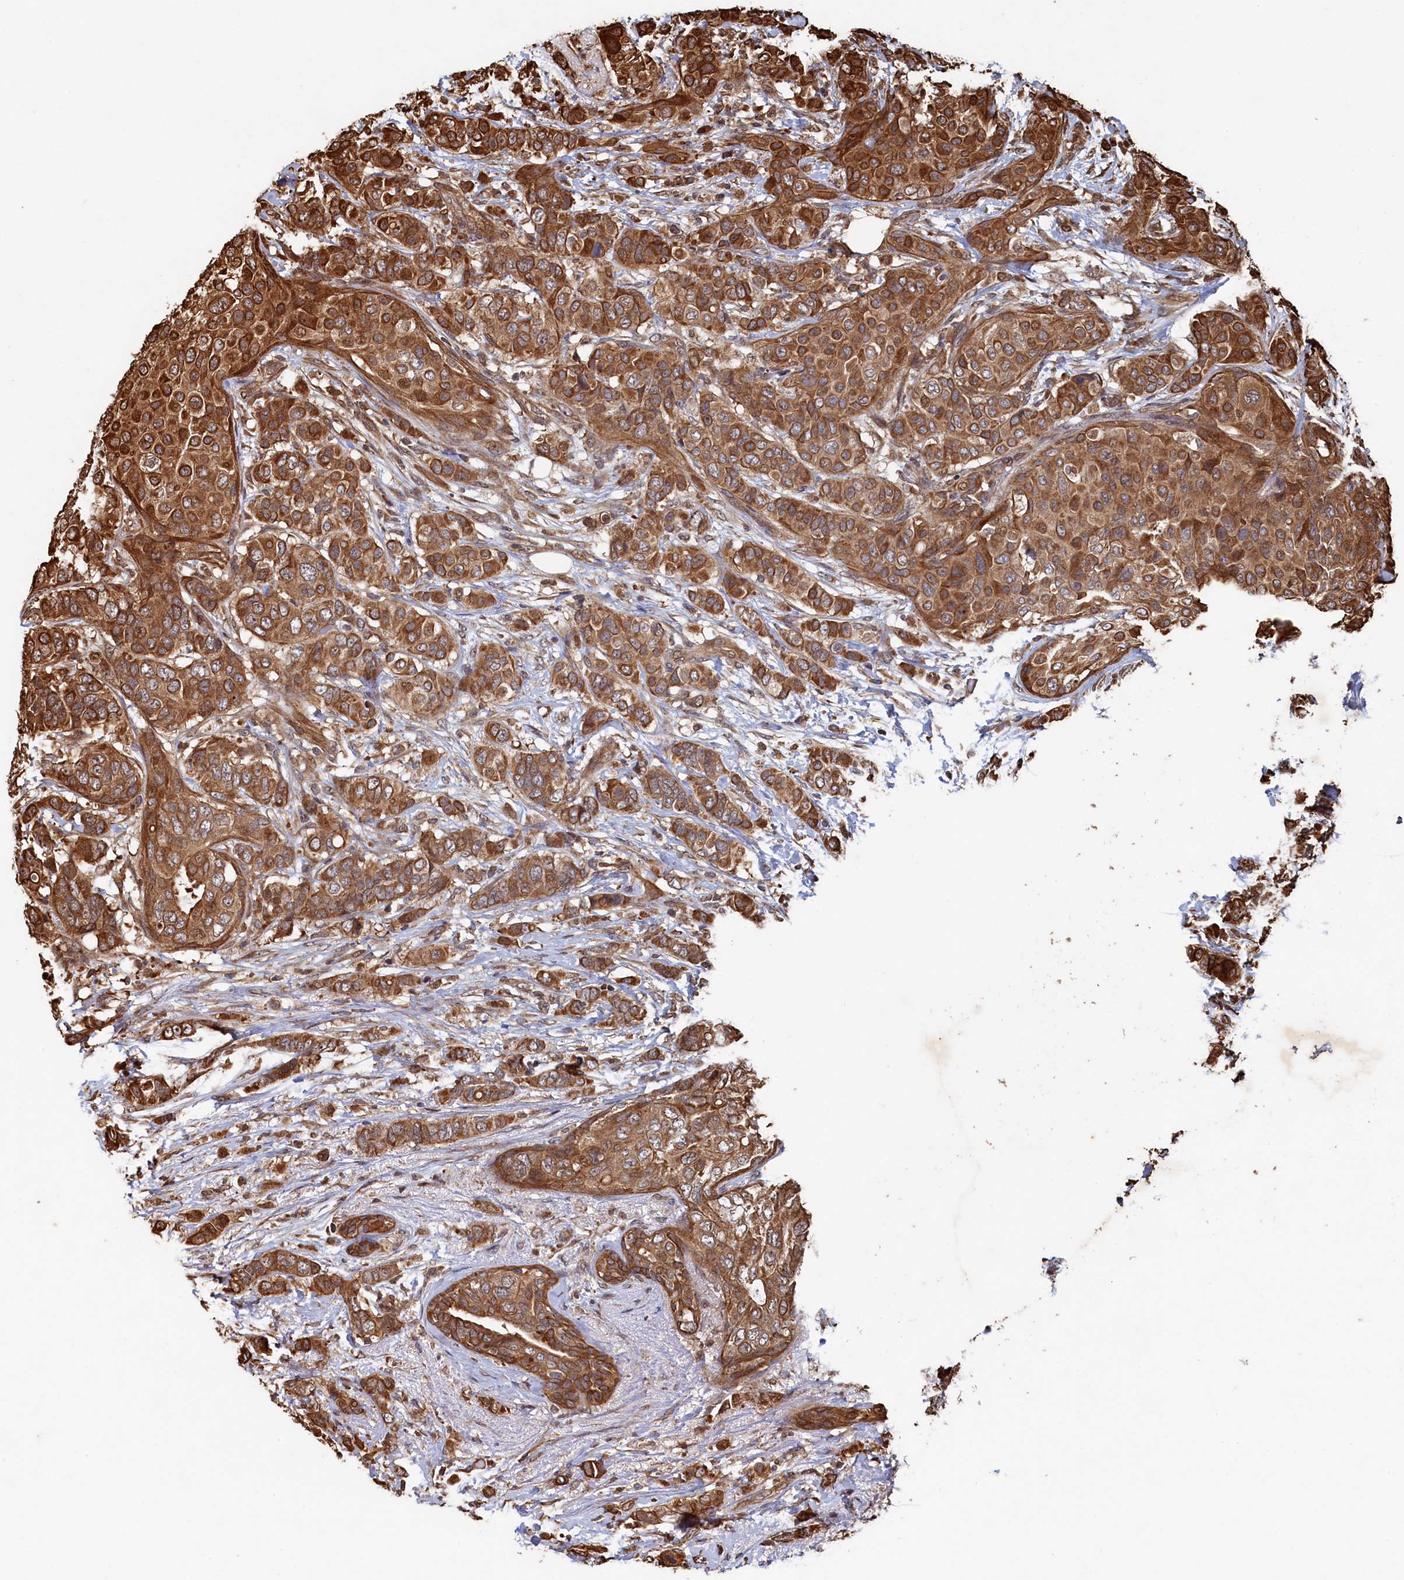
{"staining": {"intensity": "moderate", "quantity": ">75%", "location": "cytoplasmic/membranous"}, "tissue": "breast cancer", "cell_type": "Tumor cells", "image_type": "cancer", "snomed": [{"axis": "morphology", "description": "Lobular carcinoma"}, {"axis": "topography", "description": "Breast"}], "caption": "Breast lobular carcinoma was stained to show a protein in brown. There is medium levels of moderate cytoplasmic/membranous staining in approximately >75% of tumor cells. (IHC, brightfield microscopy, high magnification).", "gene": "PIGN", "patient": {"sex": "female", "age": 51}}